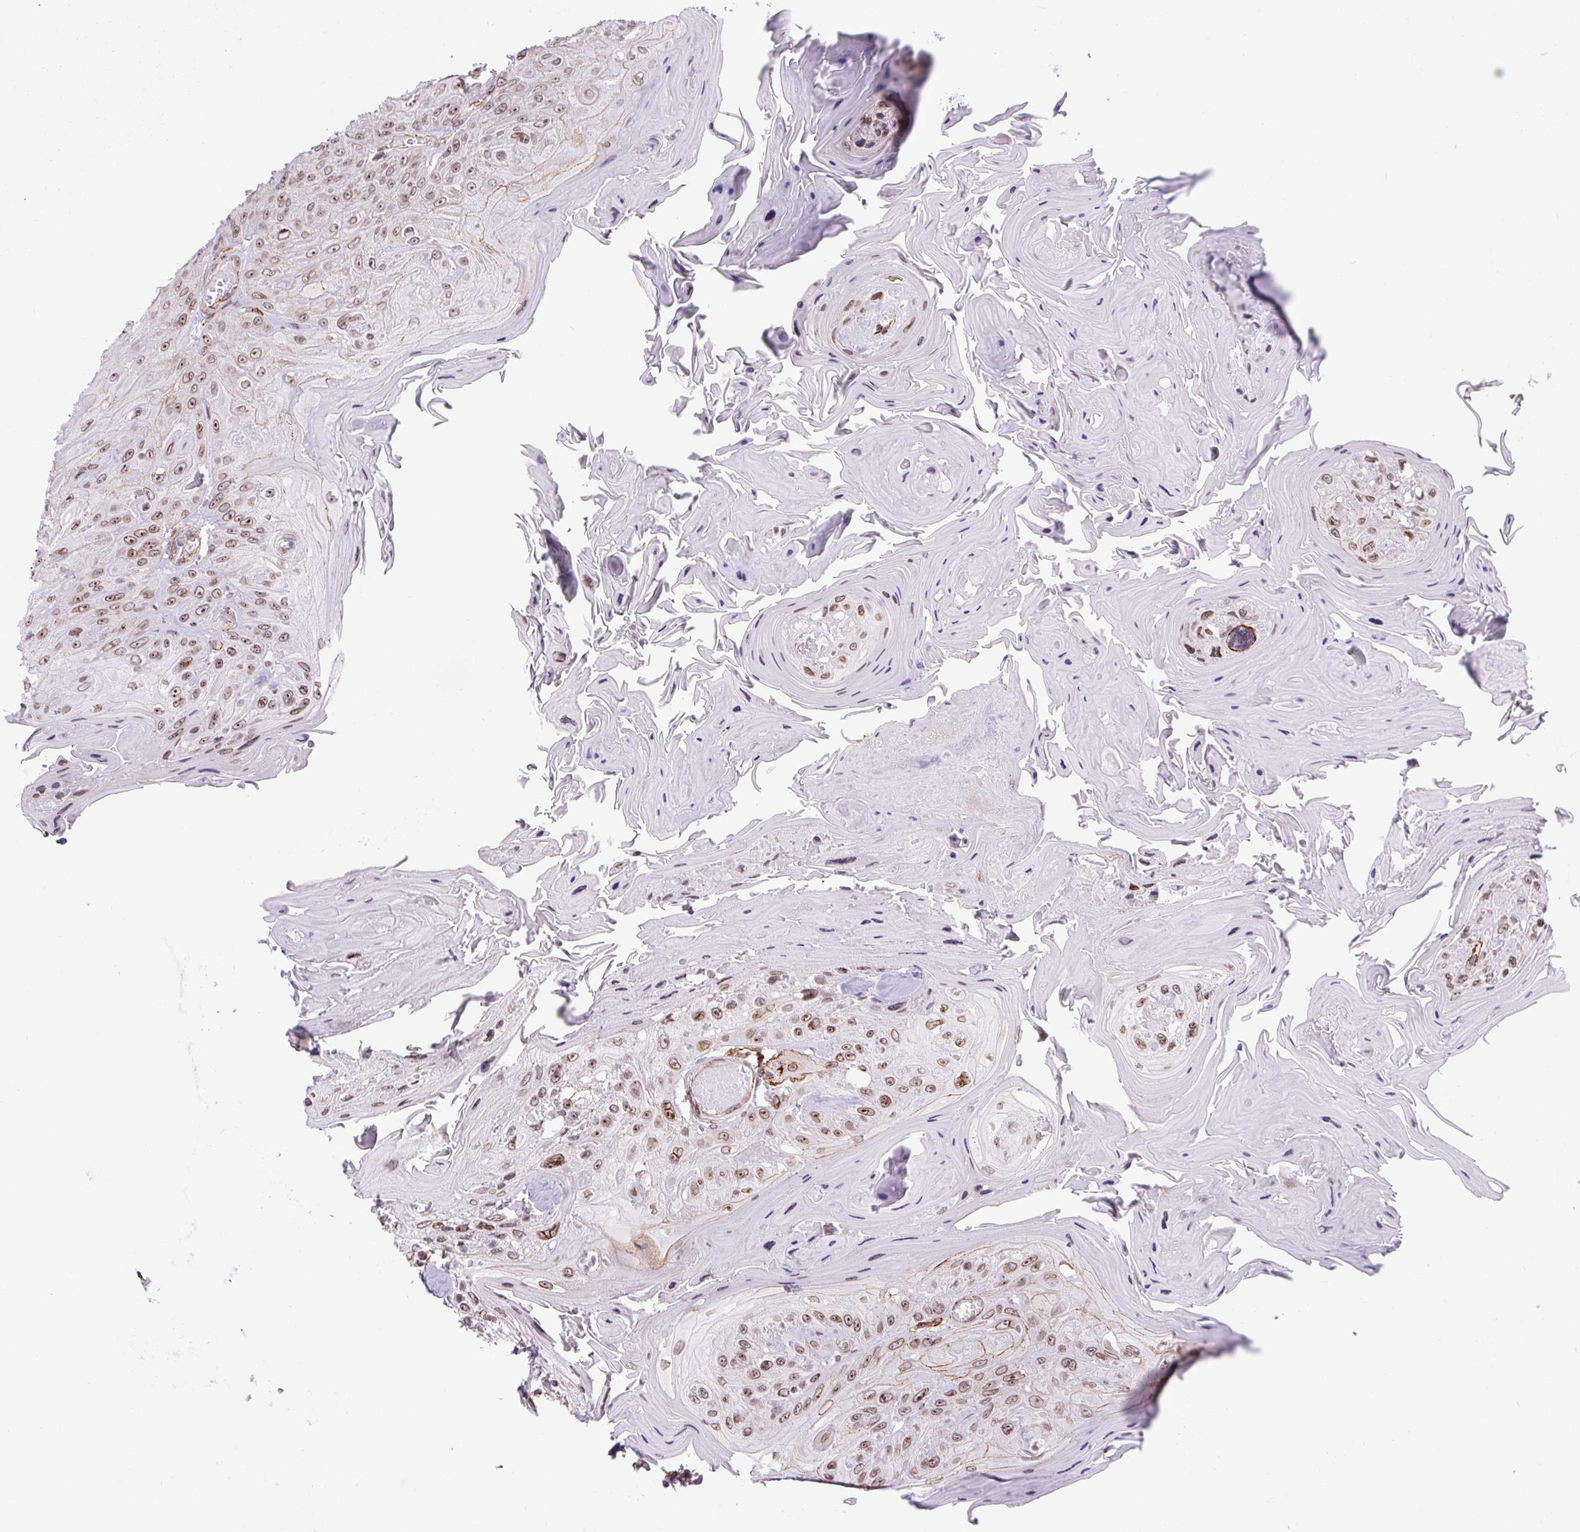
{"staining": {"intensity": "moderate", "quantity": ">75%", "location": "cytoplasmic/membranous,nuclear"}, "tissue": "head and neck cancer", "cell_type": "Tumor cells", "image_type": "cancer", "snomed": [{"axis": "morphology", "description": "Squamous cell carcinoma, NOS"}, {"axis": "topography", "description": "Head-Neck"}], "caption": "IHC (DAB) staining of human head and neck squamous cell carcinoma reveals moderate cytoplasmic/membranous and nuclear protein positivity in approximately >75% of tumor cells.", "gene": "MYO5C", "patient": {"sex": "female", "age": 59}}